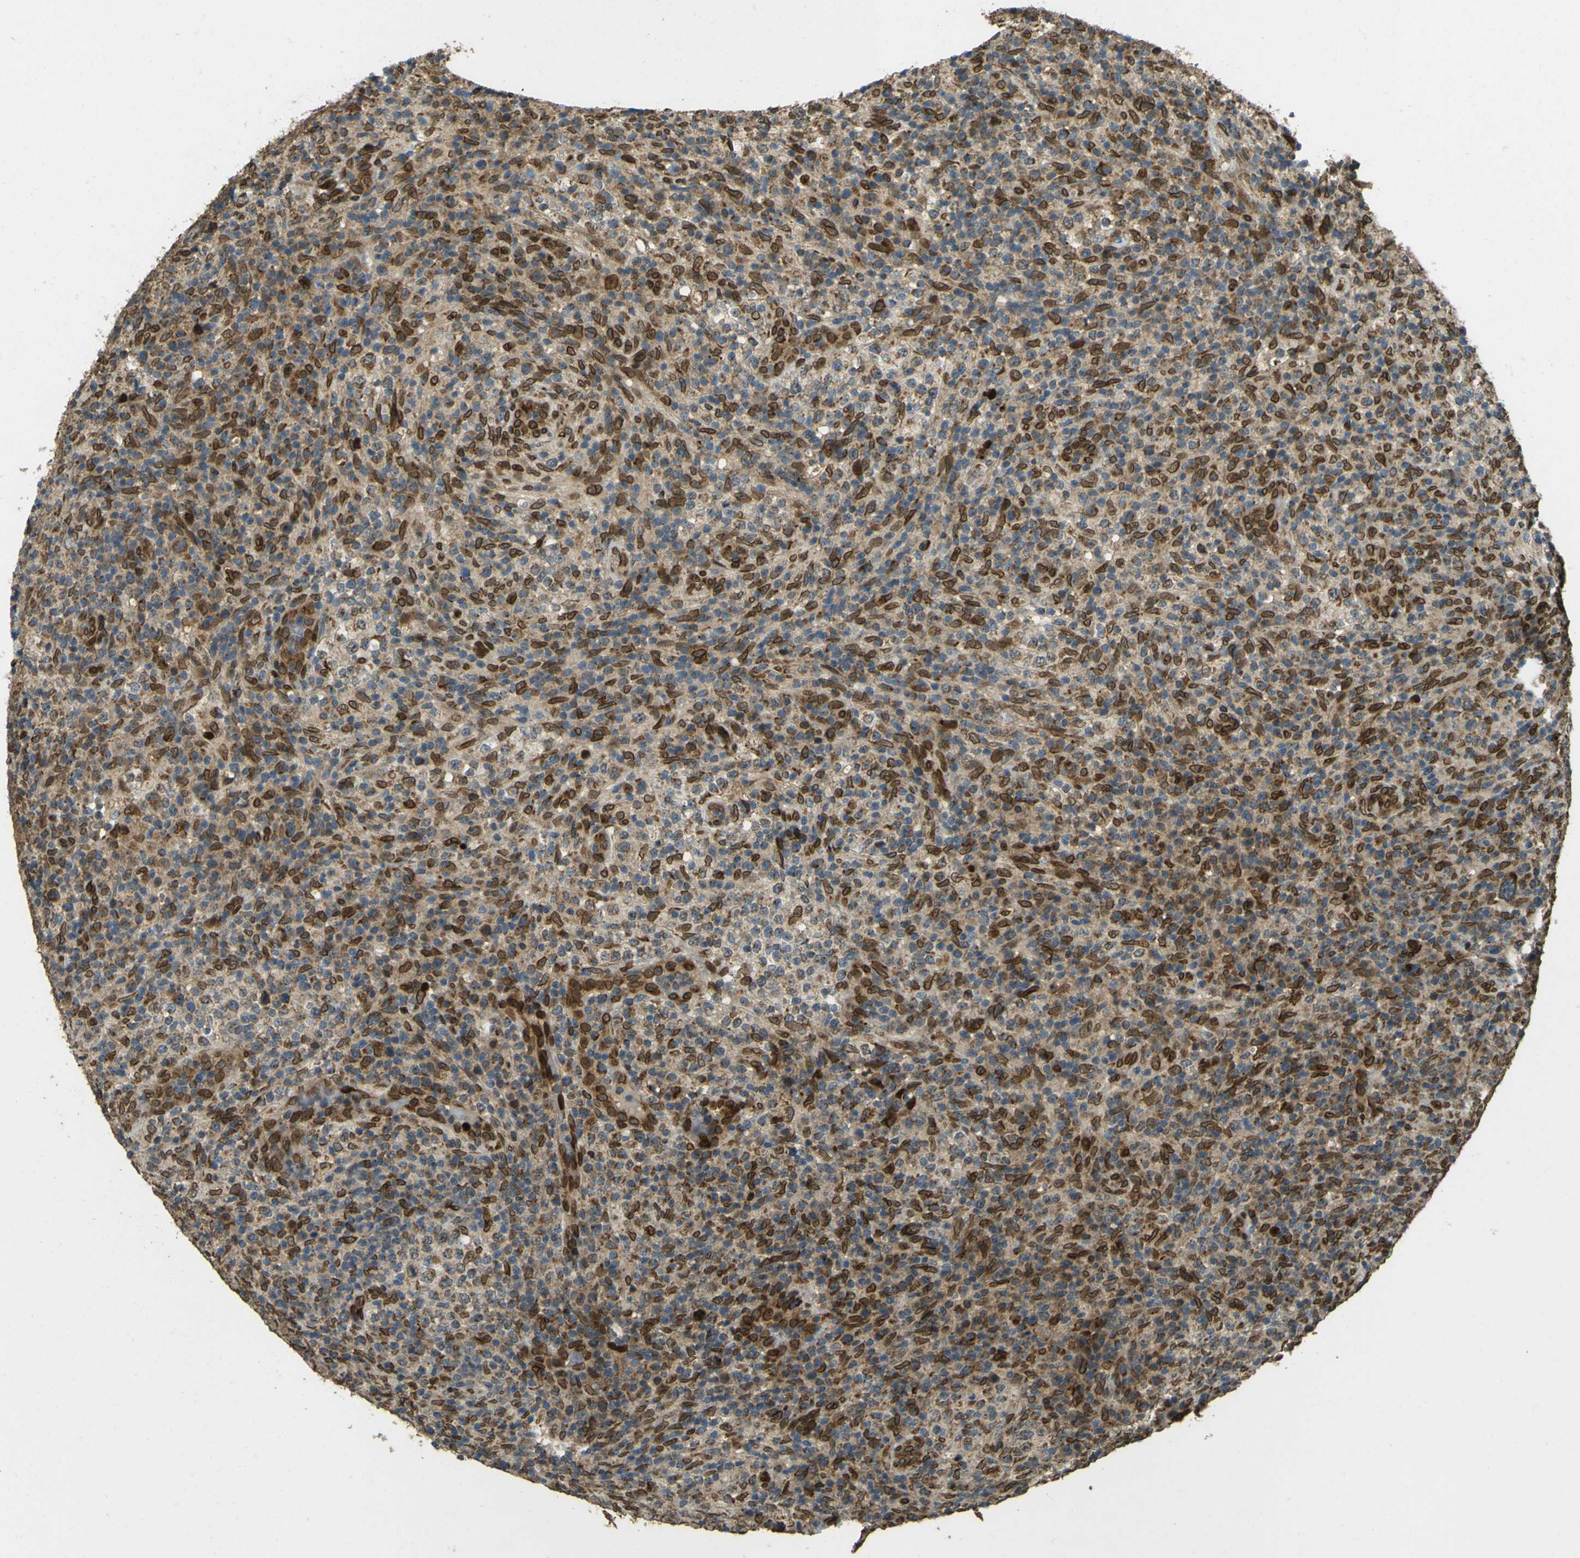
{"staining": {"intensity": "moderate", "quantity": "25%-75%", "location": "cytoplasmic/membranous,nuclear"}, "tissue": "lymphoma", "cell_type": "Tumor cells", "image_type": "cancer", "snomed": [{"axis": "morphology", "description": "Malignant lymphoma, non-Hodgkin's type, High grade"}, {"axis": "topography", "description": "Lymph node"}], "caption": "This is an image of immunohistochemistry staining of high-grade malignant lymphoma, non-Hodgkin's type, which shows moderate expression in the cytoplasmic/membranous and nuclear of tumor cells.", "gene": "GALNT1", "patient": {"sex": "female", "age": 76}}